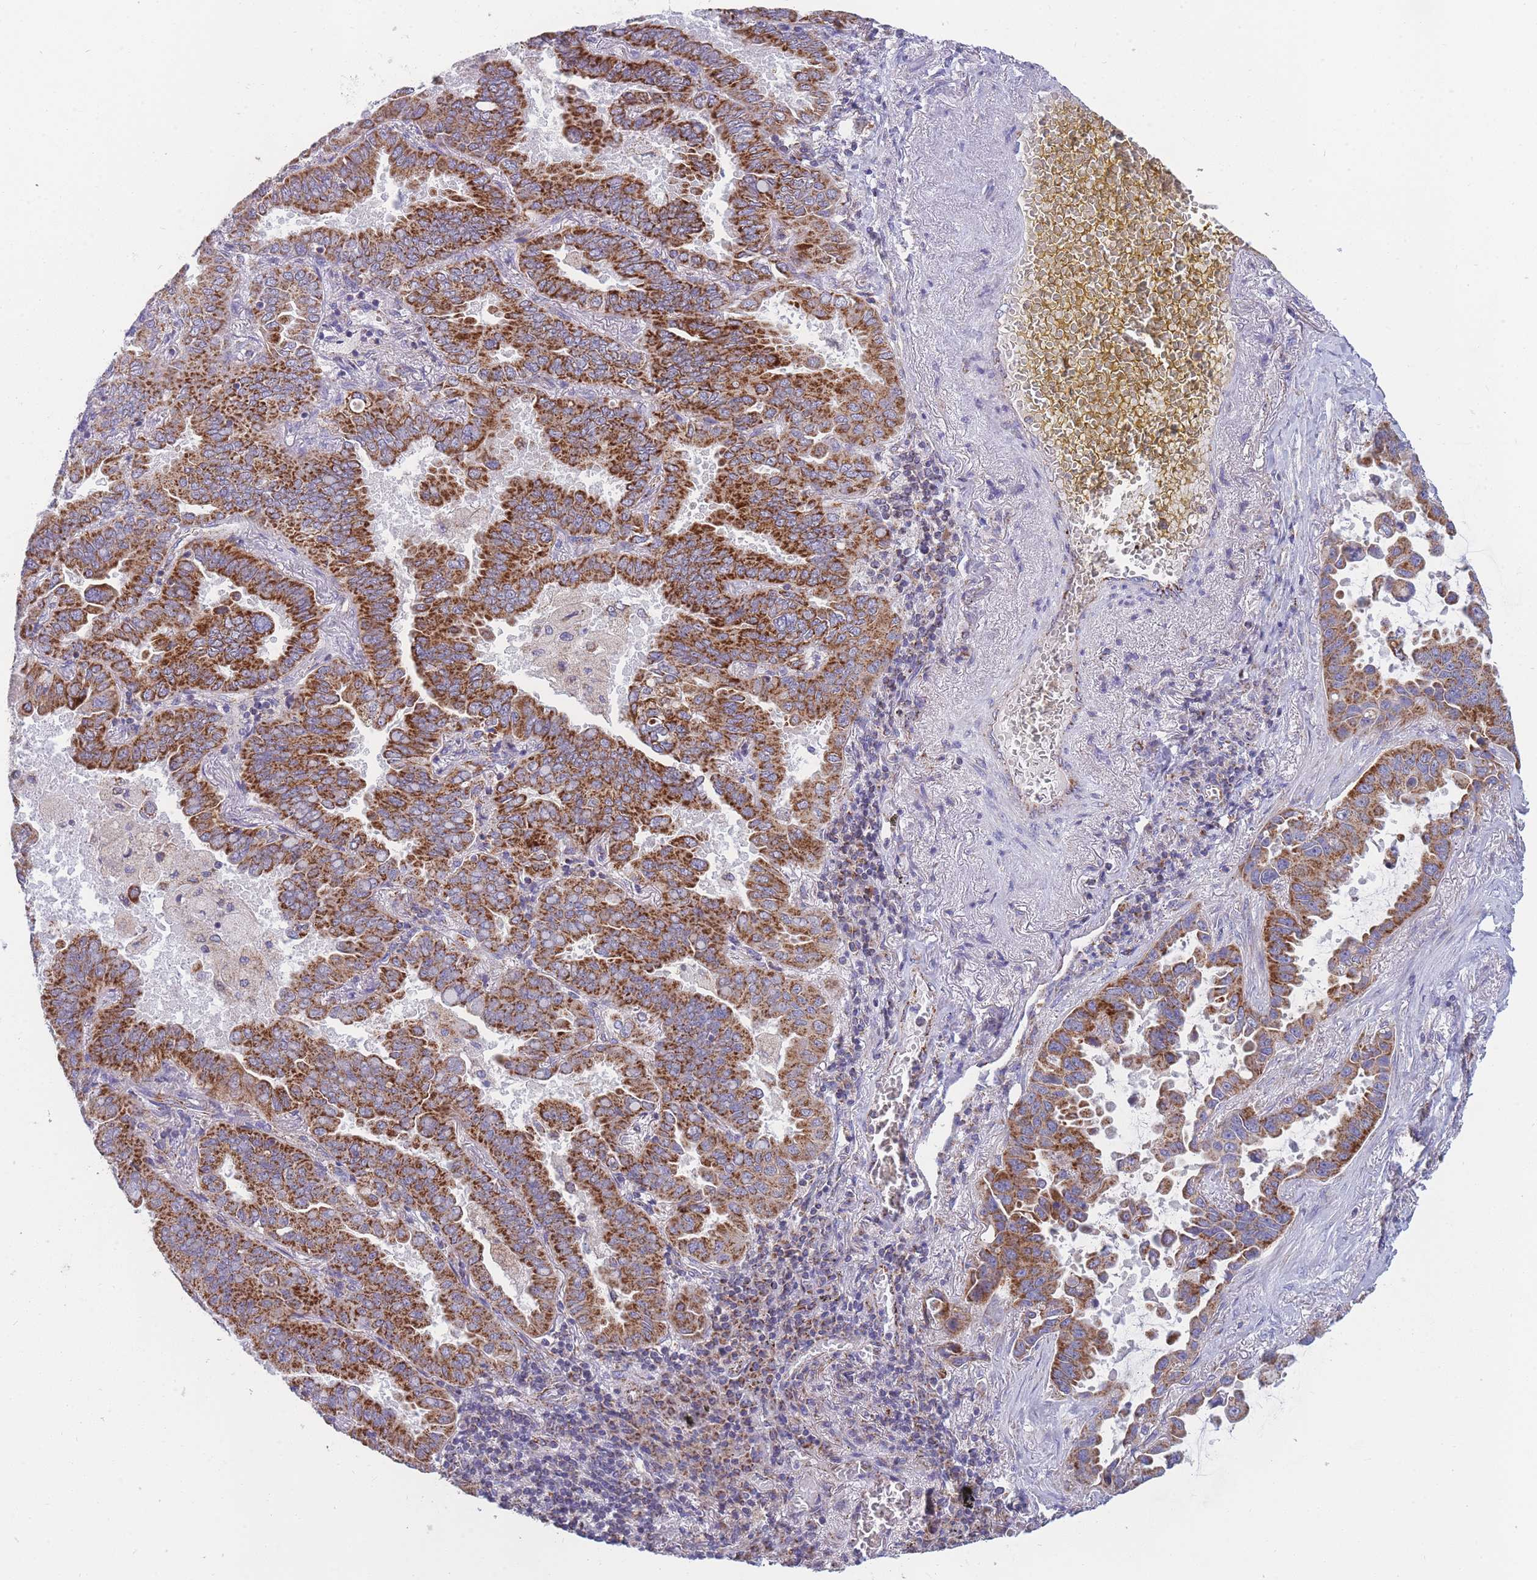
{"staining": {"intensity": "strong", "quantity": ">75%", "location": "cytoplasmic/membranous"}, "tissue": "lung cancer", "cell_type": "Tumor cells", "image_type": "cancer", "snomed": [{"axis": "morphology", "description": "Adenocarcinoma, NOS"}, {"axis": "topography", "description": "Lung"}], "caption": "This micrograph reveals immunohistochemistry (IHC) staining of lung adenocarcinoma, with high strong cytoplasmic/membranous staining in approximately >75% of tumor cells.", "gene": "MRPS11", "patient": {"sex": "male", "age": 64}}